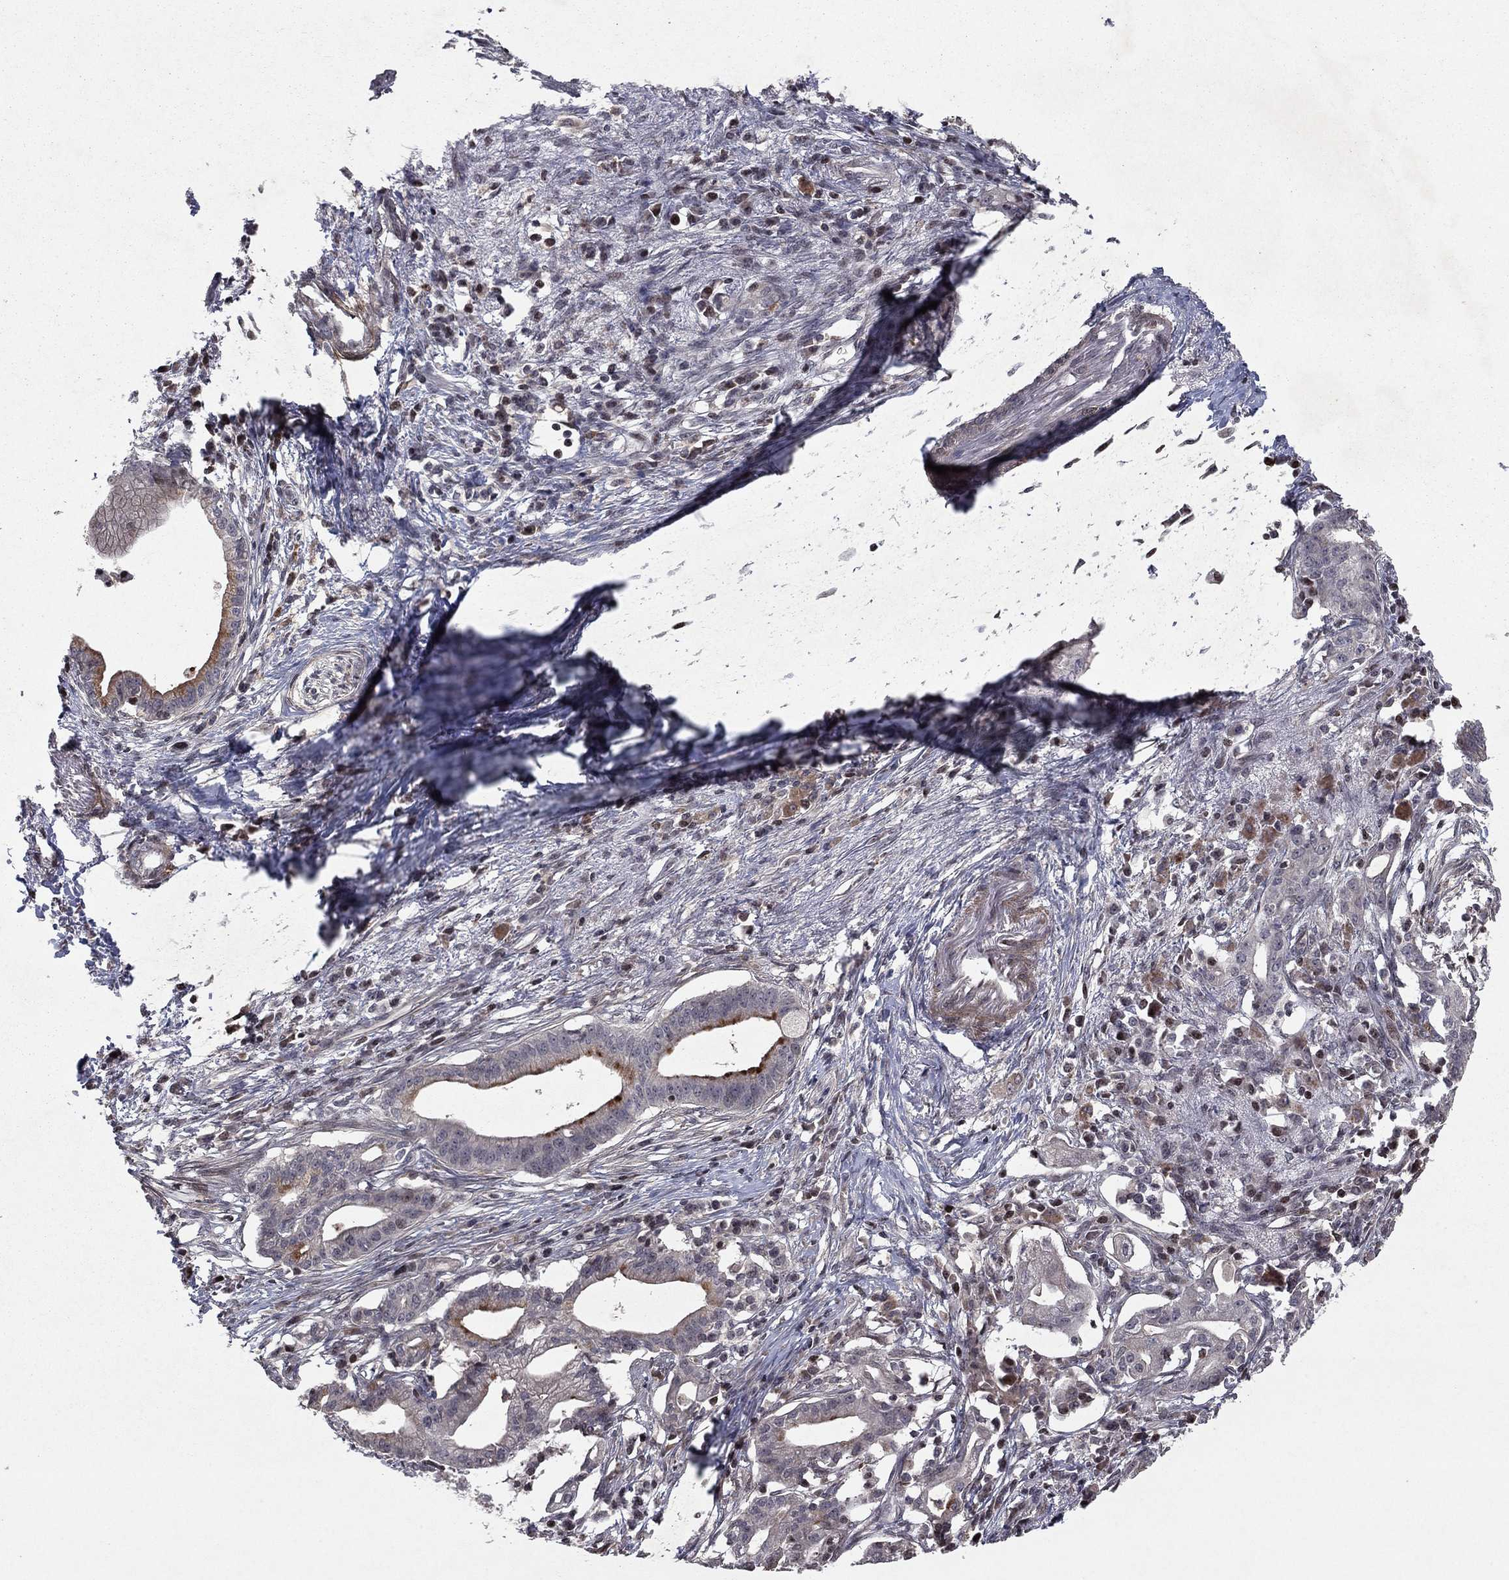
{"staining": {"intensity": "moderate", "quantity": "<25%", "location": "nuclear"}, "tissue": "pancreatic cancer", "cell_type": "Tumor cells", "image_type": "cancer", "snomed": [{"axis": "morphology", "description": "Normal tissue, NOS"}, {"axis": "morphology", "description": "Adenocarcinoma, NOS"}, {"axis": "topography", "description": "Pancreas"}], "caption": "Immunohistochemical staining of human pancreatic cancer exhibits moderate nuclear protein staining in approximately <25% of tumor cells.", "gene": "SORBS1", "patient": {"sex": "female", "age": 58}}